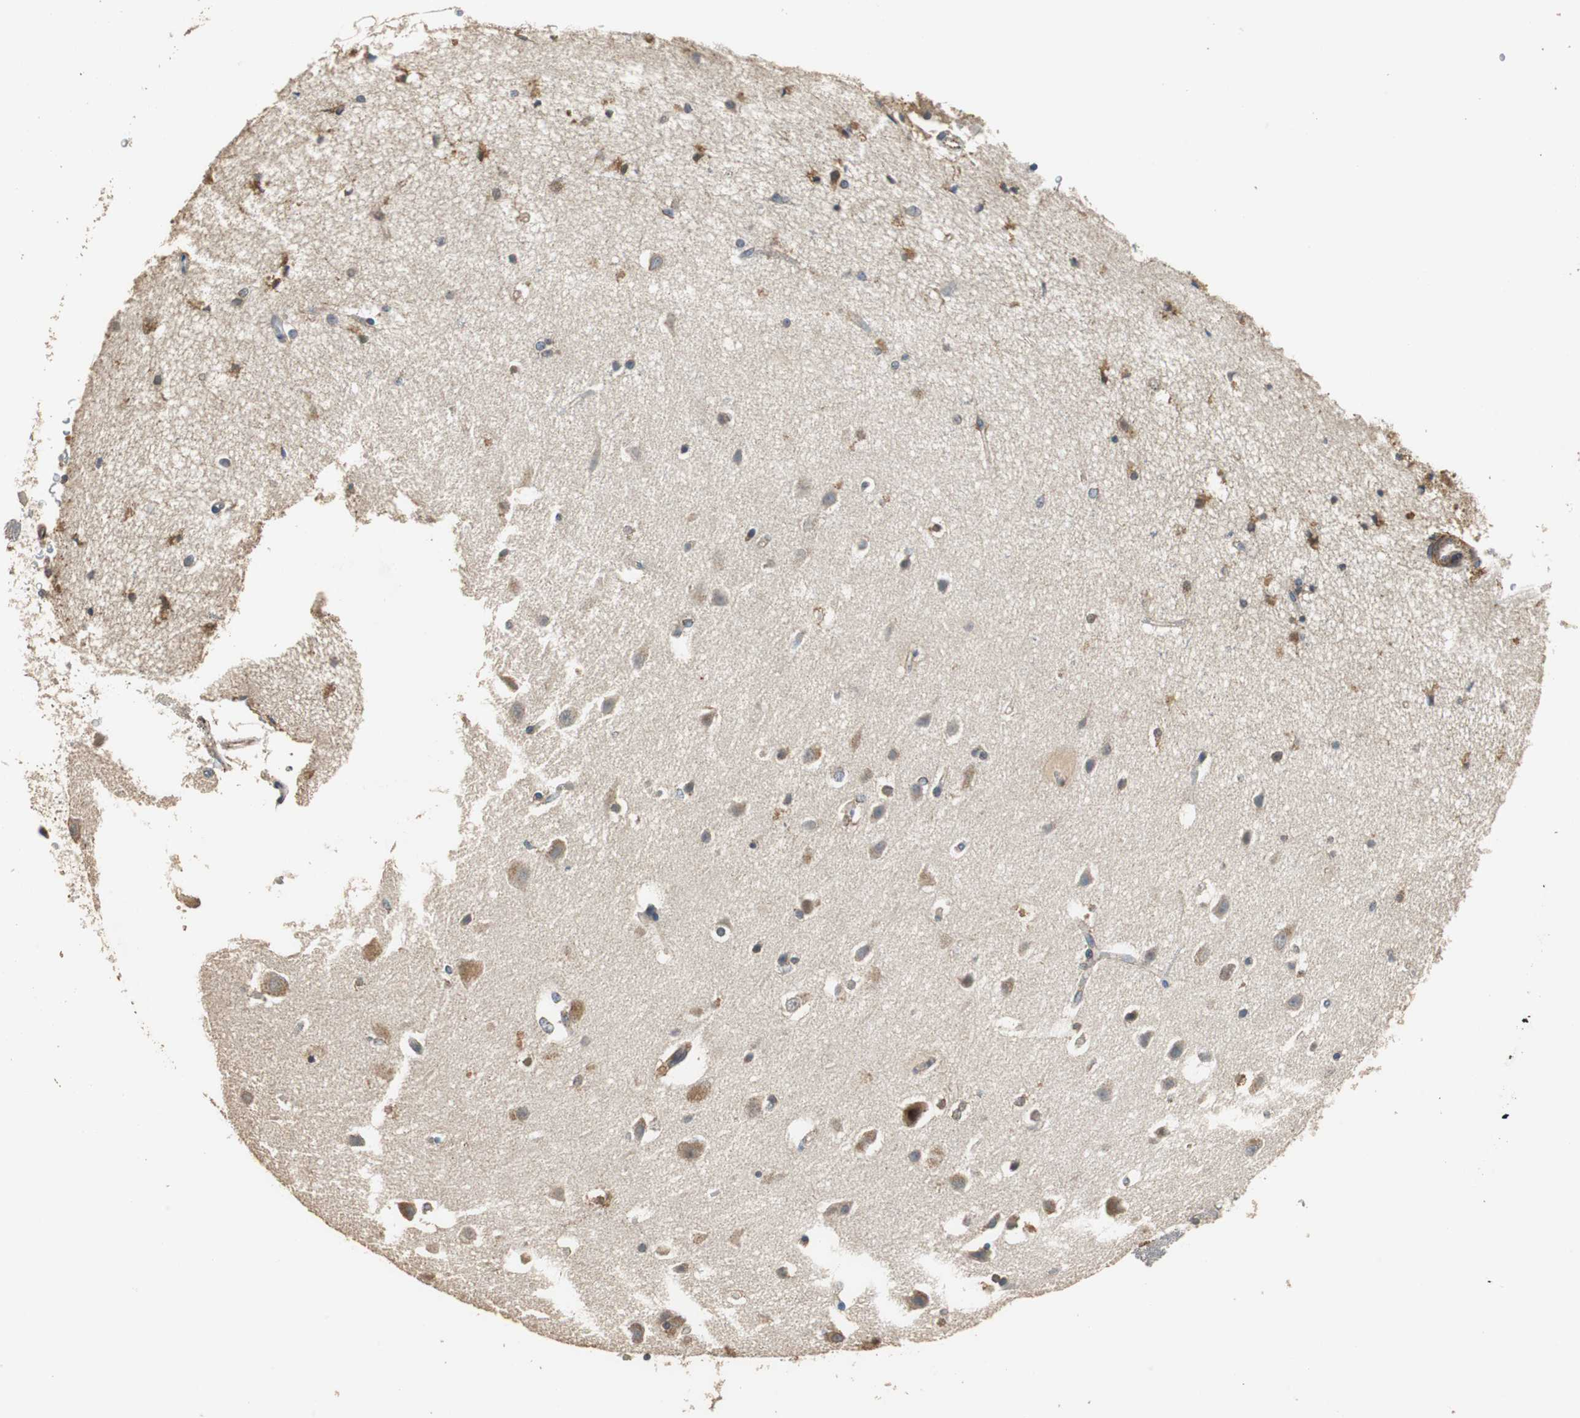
{"staining": {"intensity": "moderate", "quantity": "<25%", "location": "cytoplasmic/membranous"}, "tissue": "caudate", "cell_type": "Glial cells", "image_type": "normal", "snomed": [{"axis": "morphology", "description": "Normal tissue, NOS"}, {"axis": "topography", "description": "Lateral ventricle wall"}], "caption": "Moderate cytoplasmic/membranous expression for a protein is identified in approximately <25% of glial cells of benign caudate using immunohistochemistry.", "gene": "HMGCL", "patient": {"sex": "female", "age": 54}}